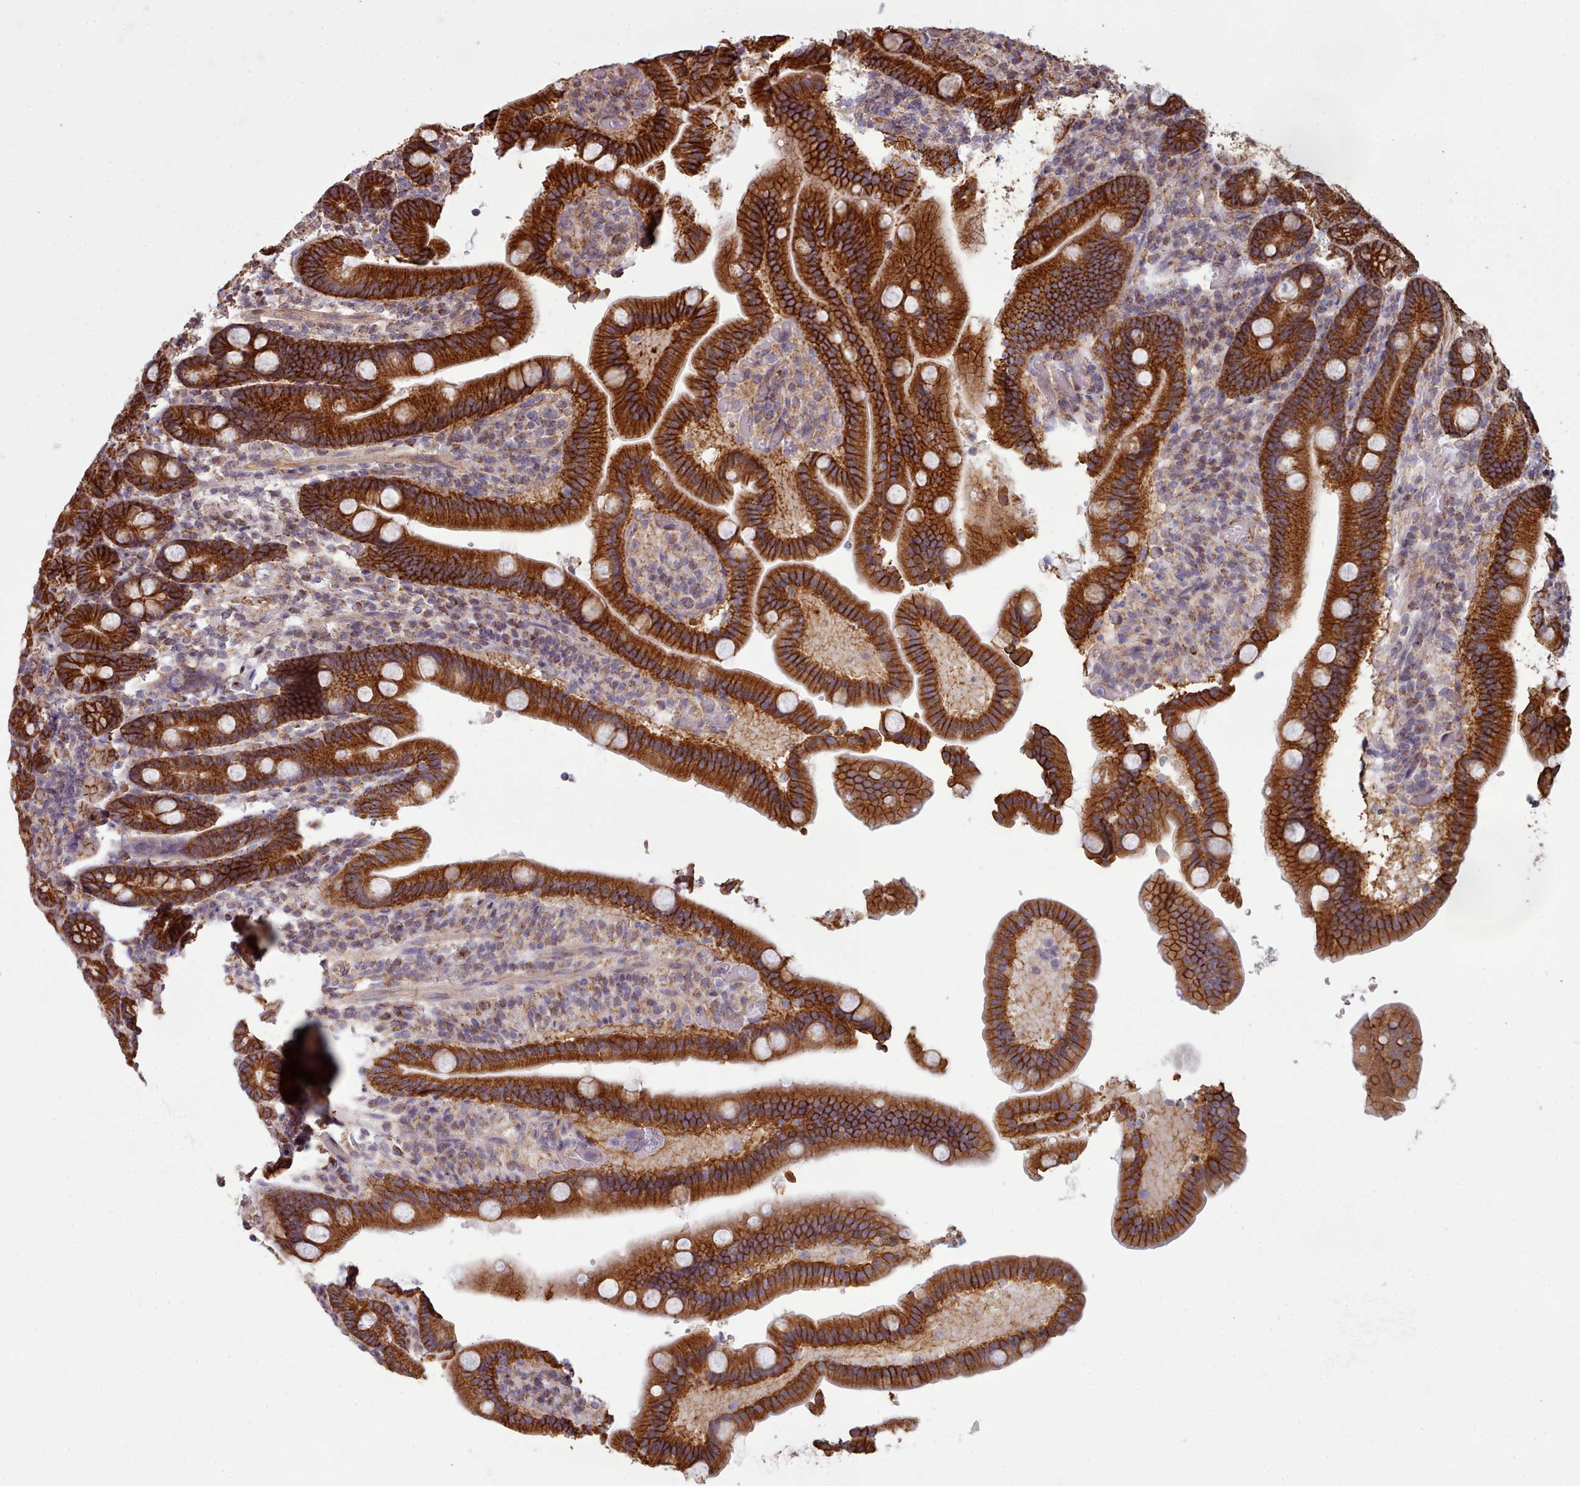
{"staining": {"intensity": "strong", "quantity": ">75%", "location": "cytoplasmic/membranous"}, "tissue": "duodenum", "cell_type": "Glandular cells", "image_type": "normal", "snomed": [{"axis": "morphology", "description": "Normal tissue, NOS"}, {"axis": "topography", "description": "Duodenum"}], "caption": "IHC micrograph of benign duodenum: duodenum stained using immunohistochemistry exhibits high levels of strong protein expression localized specifically in the cytoplasmic/membranous of glandular cells, appearing as a cytoplasmic/membranous brown color.", "gene": "MRPL46", "patient": {"sex": "female", "age": 62}}